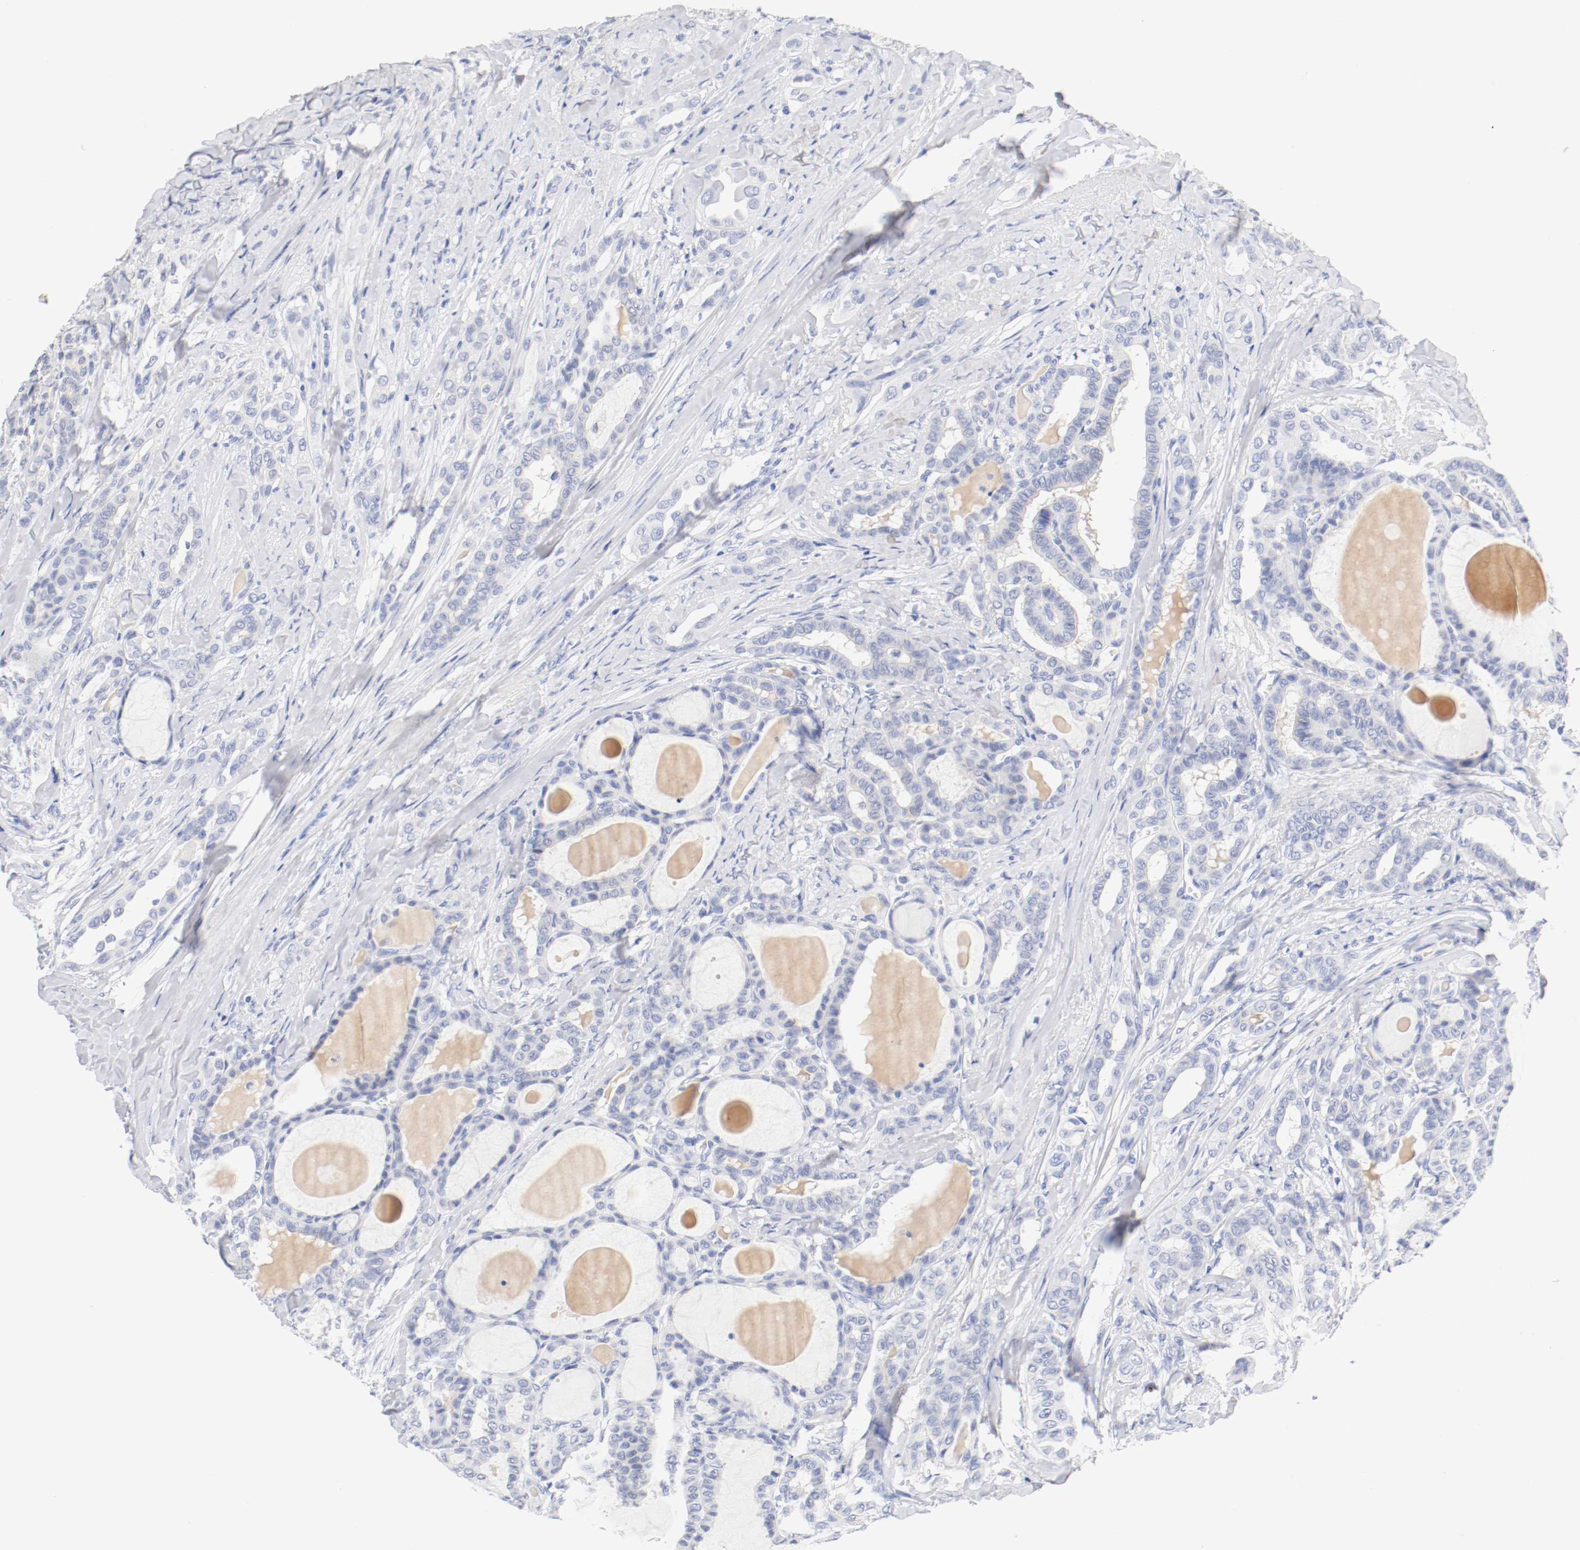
{"staining": {"intensity": "negative", "quantity": "none", "location": "none"}, "tissue": "thyroid cancer", "cell_type": "Tumor cells", "image_type": "cancer", "snomed": [{"axis": "morphology", "description": "Carcinoma, NOS"}, {"axis": "topography", "description": "Thyroid gland"}], "caption": "Immunohistochemical staining of carcinoma (thyroid) exhibits no significant expression in tumor cells.", "gene": "HOMER1", "patient": {"sex": "female", "age": 91}}